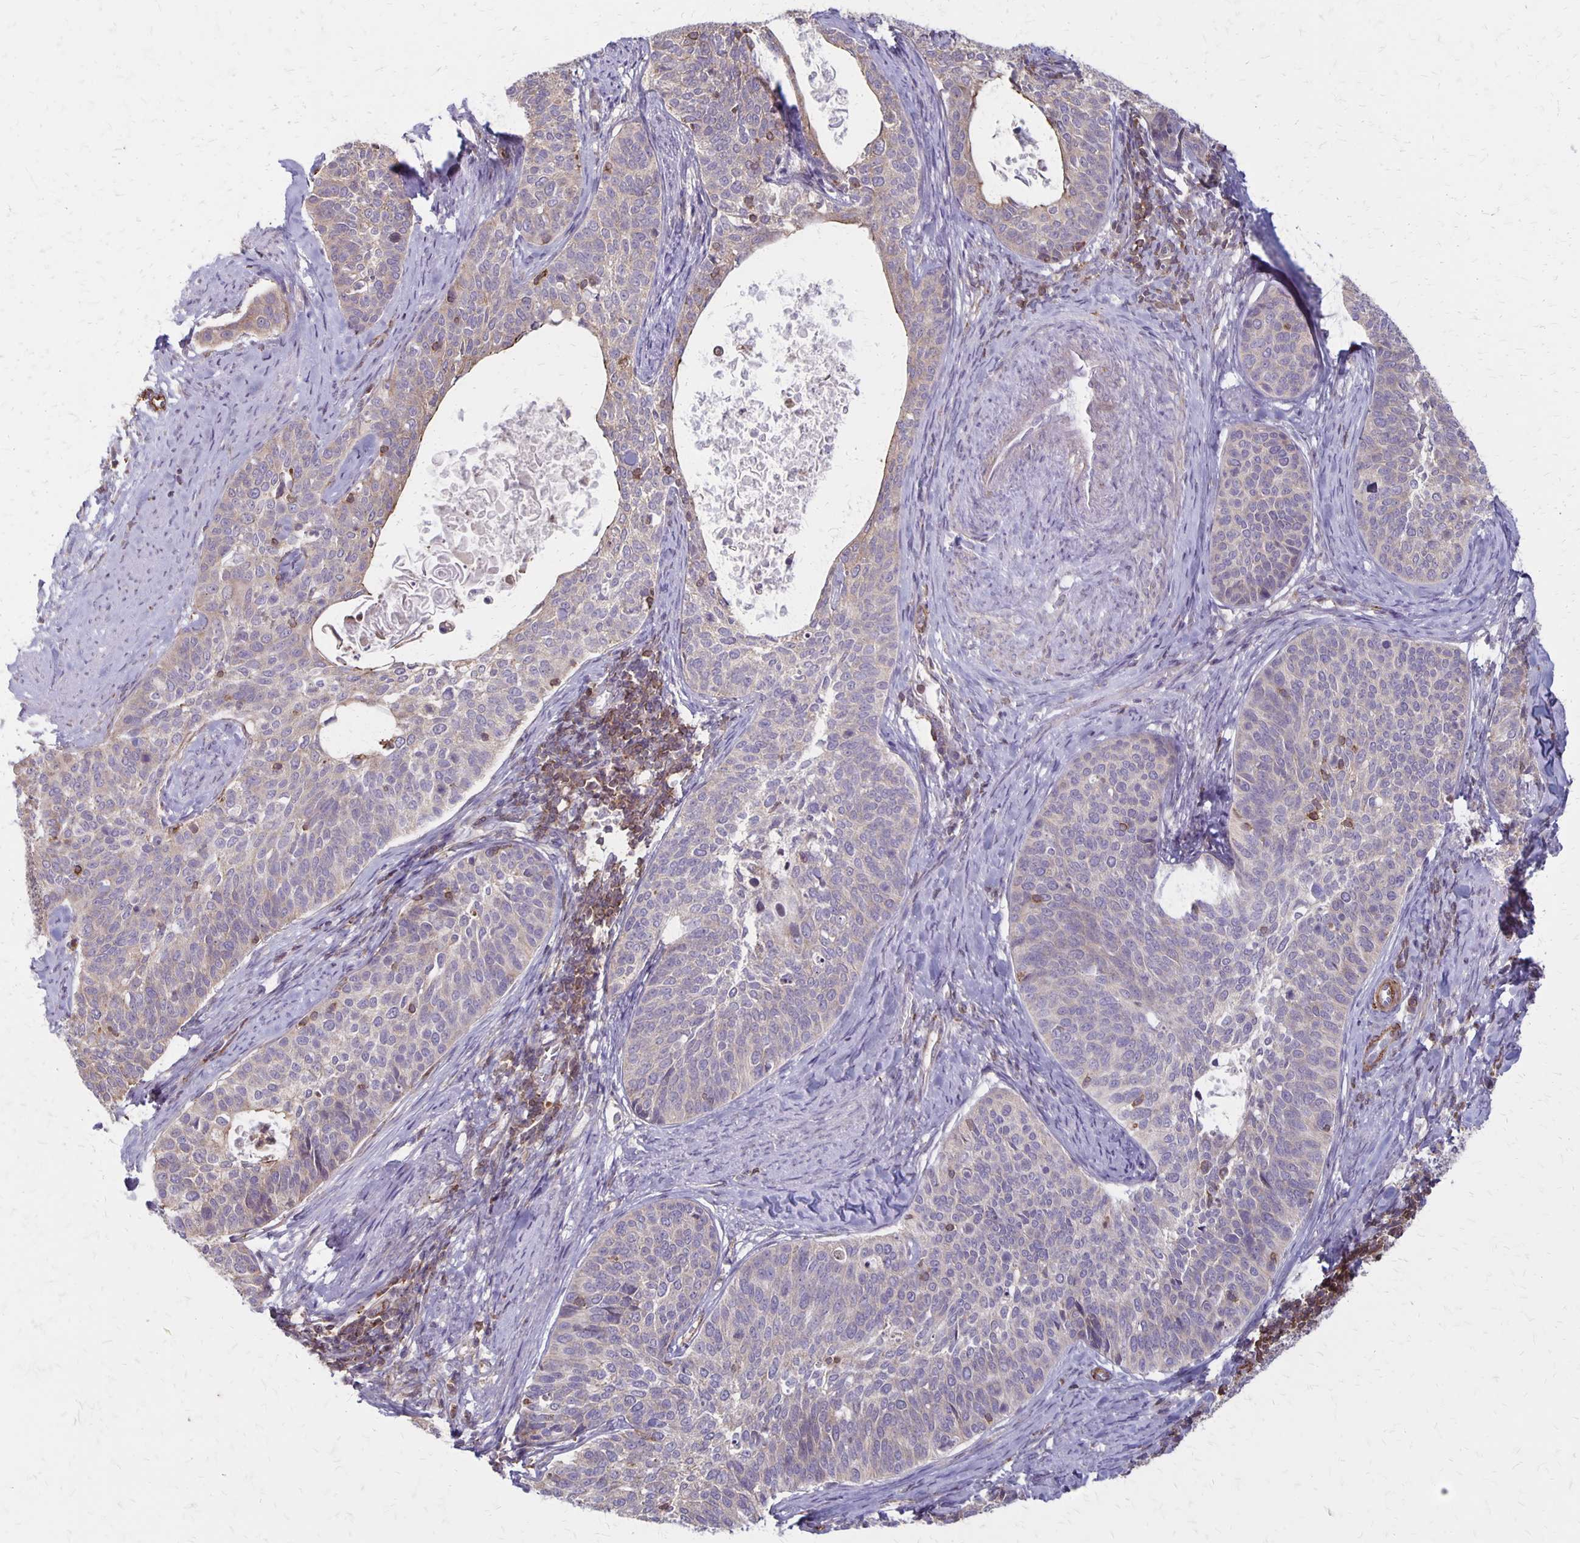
{"staining": {"intensity": "negative", "quantity": "none", "location": "none"}, "tissue": "cervical cancer", "cell_type": "Tumor cells", "image_type": "cancer", "snomed": [{"axis": "morphology", "description": "Squamous cell carcinoma, NOS"}, {"axis": "topography", "description": "Cervix"}], "caption": "The photomicrograph reveals no significant expression in tumor cells of squamous cell carcinoma (cervical).", "gene": "SEPTIN5", "patient": {"sex": "female", "age": 69}}